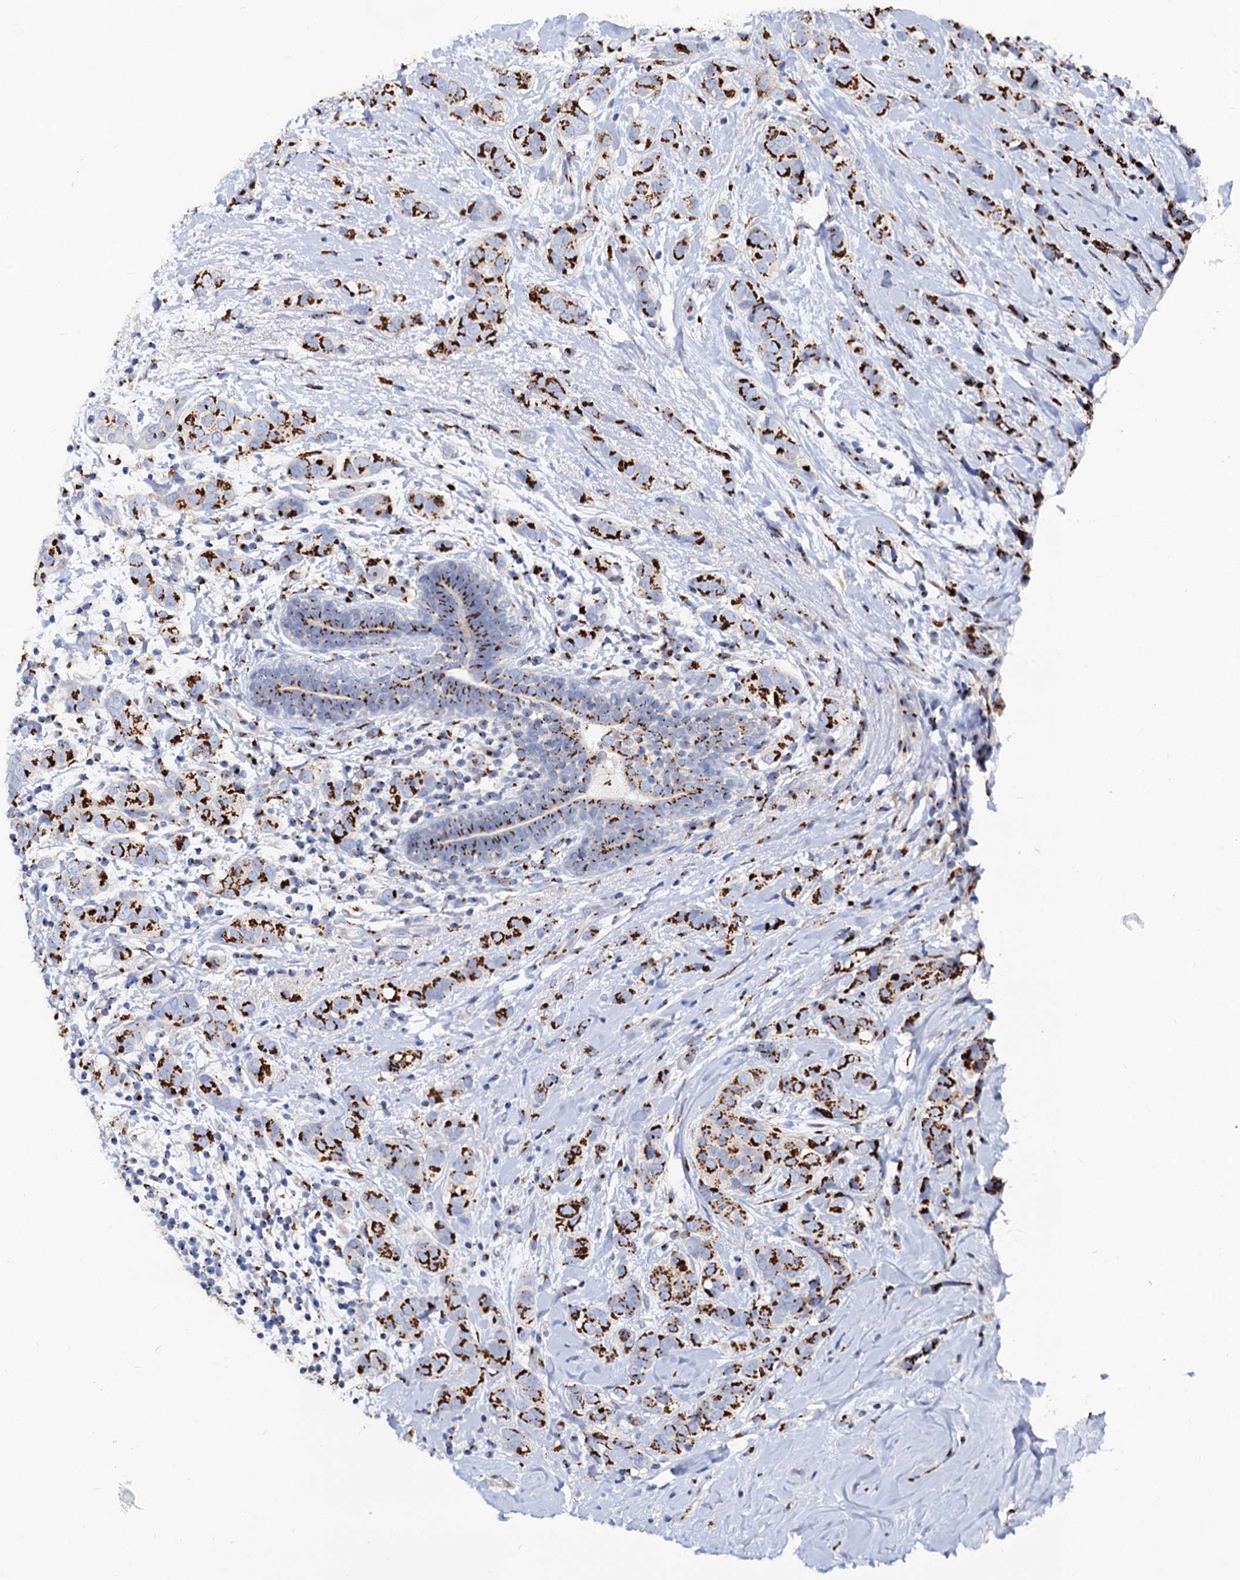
{"staining": {"intensity": "strong", "quantity": ">75%", "location": "cytoplasmic/membranous"}, "tissue": "breast cancer", "cell_type": "Tumor cells", "image_type": "cancer", "snomed": [{"axis": "morphology", "description": "Lobular carcinoma"}, {"axis": "topography", "description": "Breast"}], "caption": "Approximately >75% of tumor cells in human breast cancer (lobular carcinoma) exhibit strong cytoplasmic/membranous protein staining as visualized by brown immunohistochemical staining.", "gene": "TM9SF3", "patient": {"sex": "female", "age": 51}}